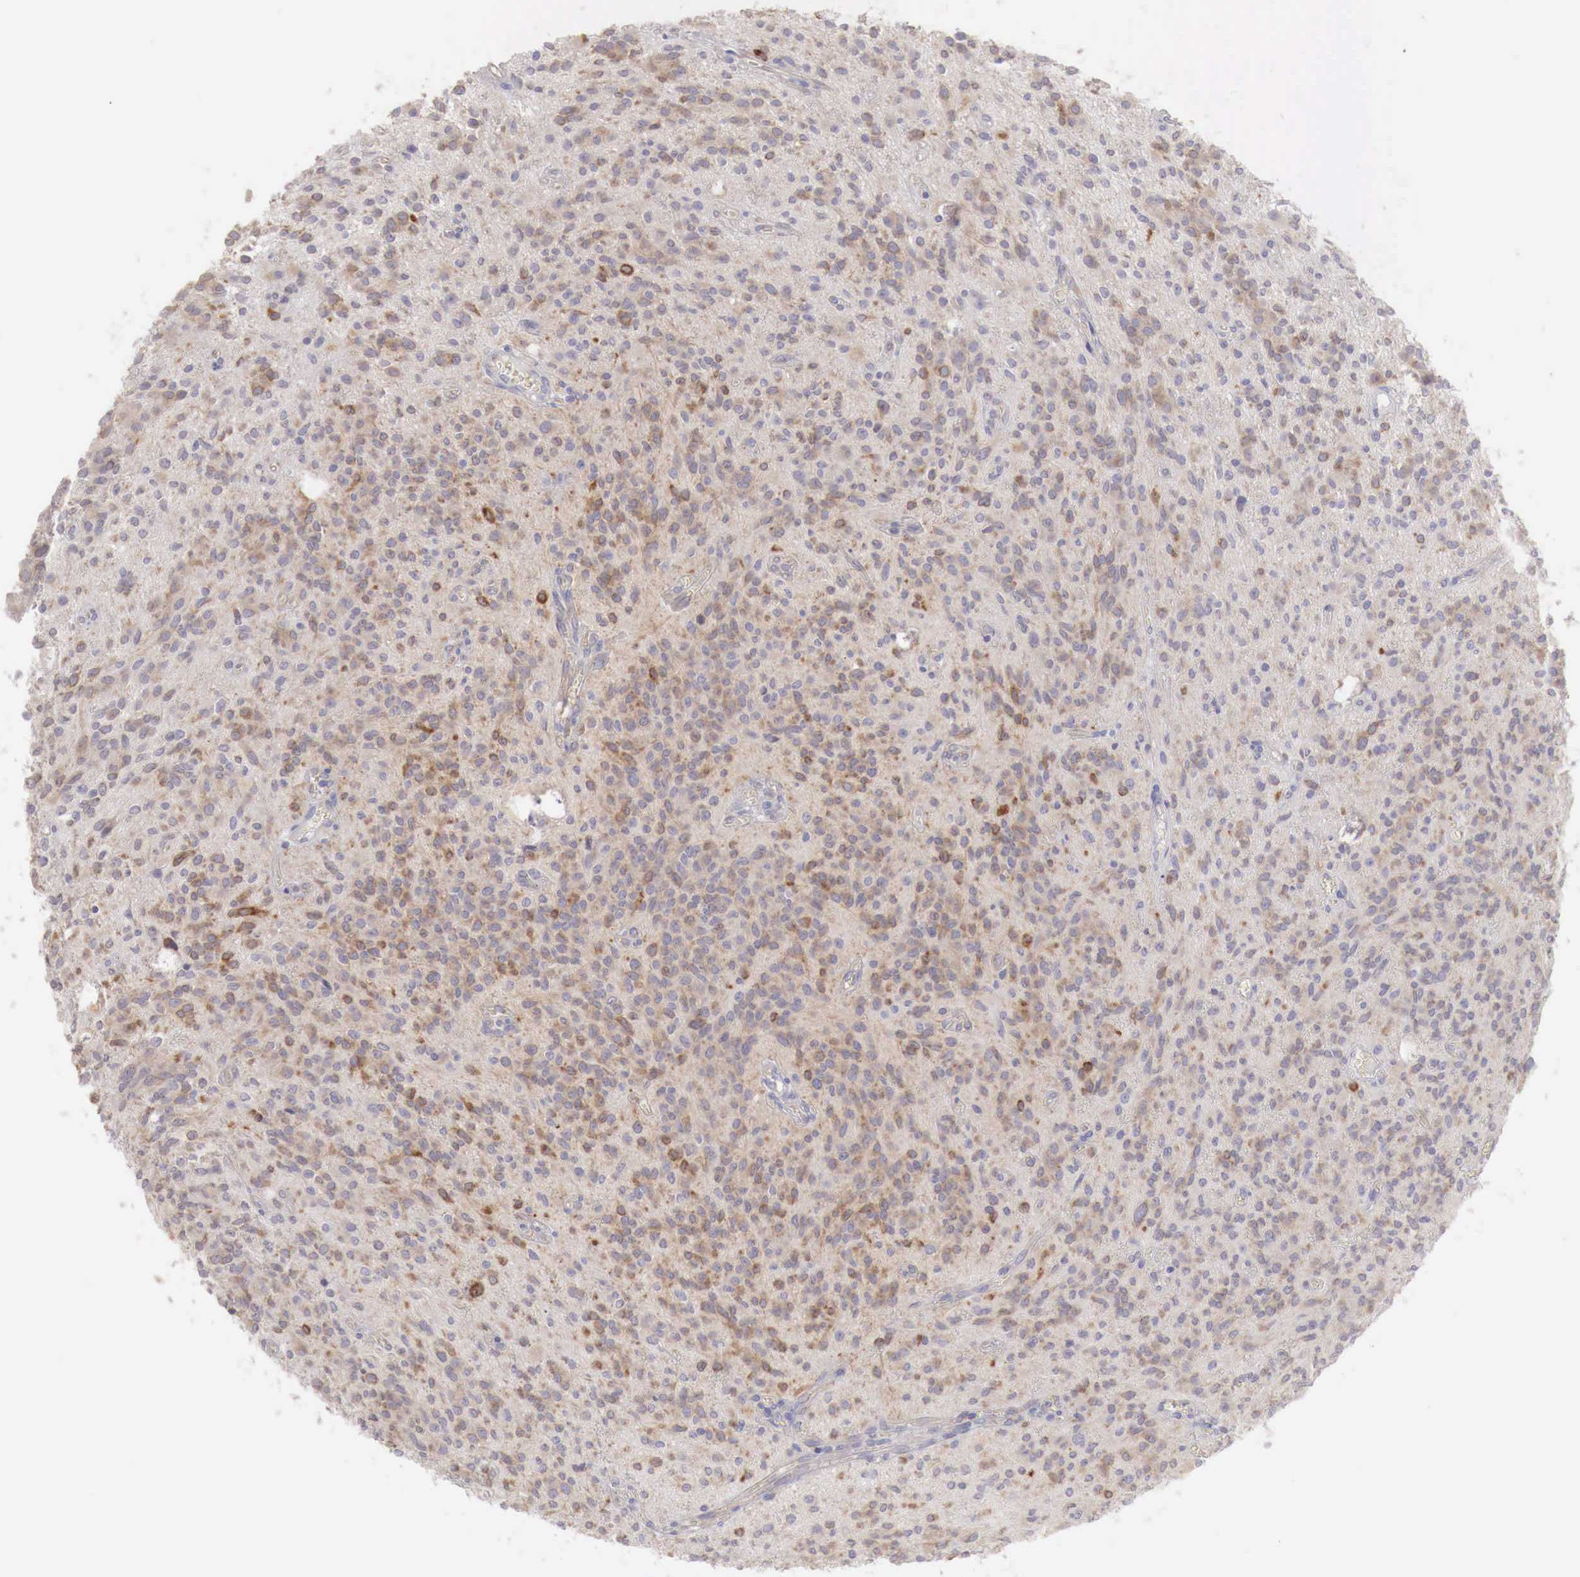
{"staining": {"intensity": "moderate", "quantity": "25%-75%", "location": "cytoplasmic/membranous"}, "tissue": "glioma", "cell_type": "Tumor cells", "image_type": "cancer", "snomed": [{"axis": "morphology", "description": "Glioma, malignant, Low grade"}, {"axis": "topography", "description": "Brain"}], "caption": "Immunohistochemical staining of glioma displays medium levels of moderate cytoplasmic/membranous staining in about 25%-75% of tumor cells.", "gene": "NSDHL", "patient": {"sex": "female", "age": 15}}